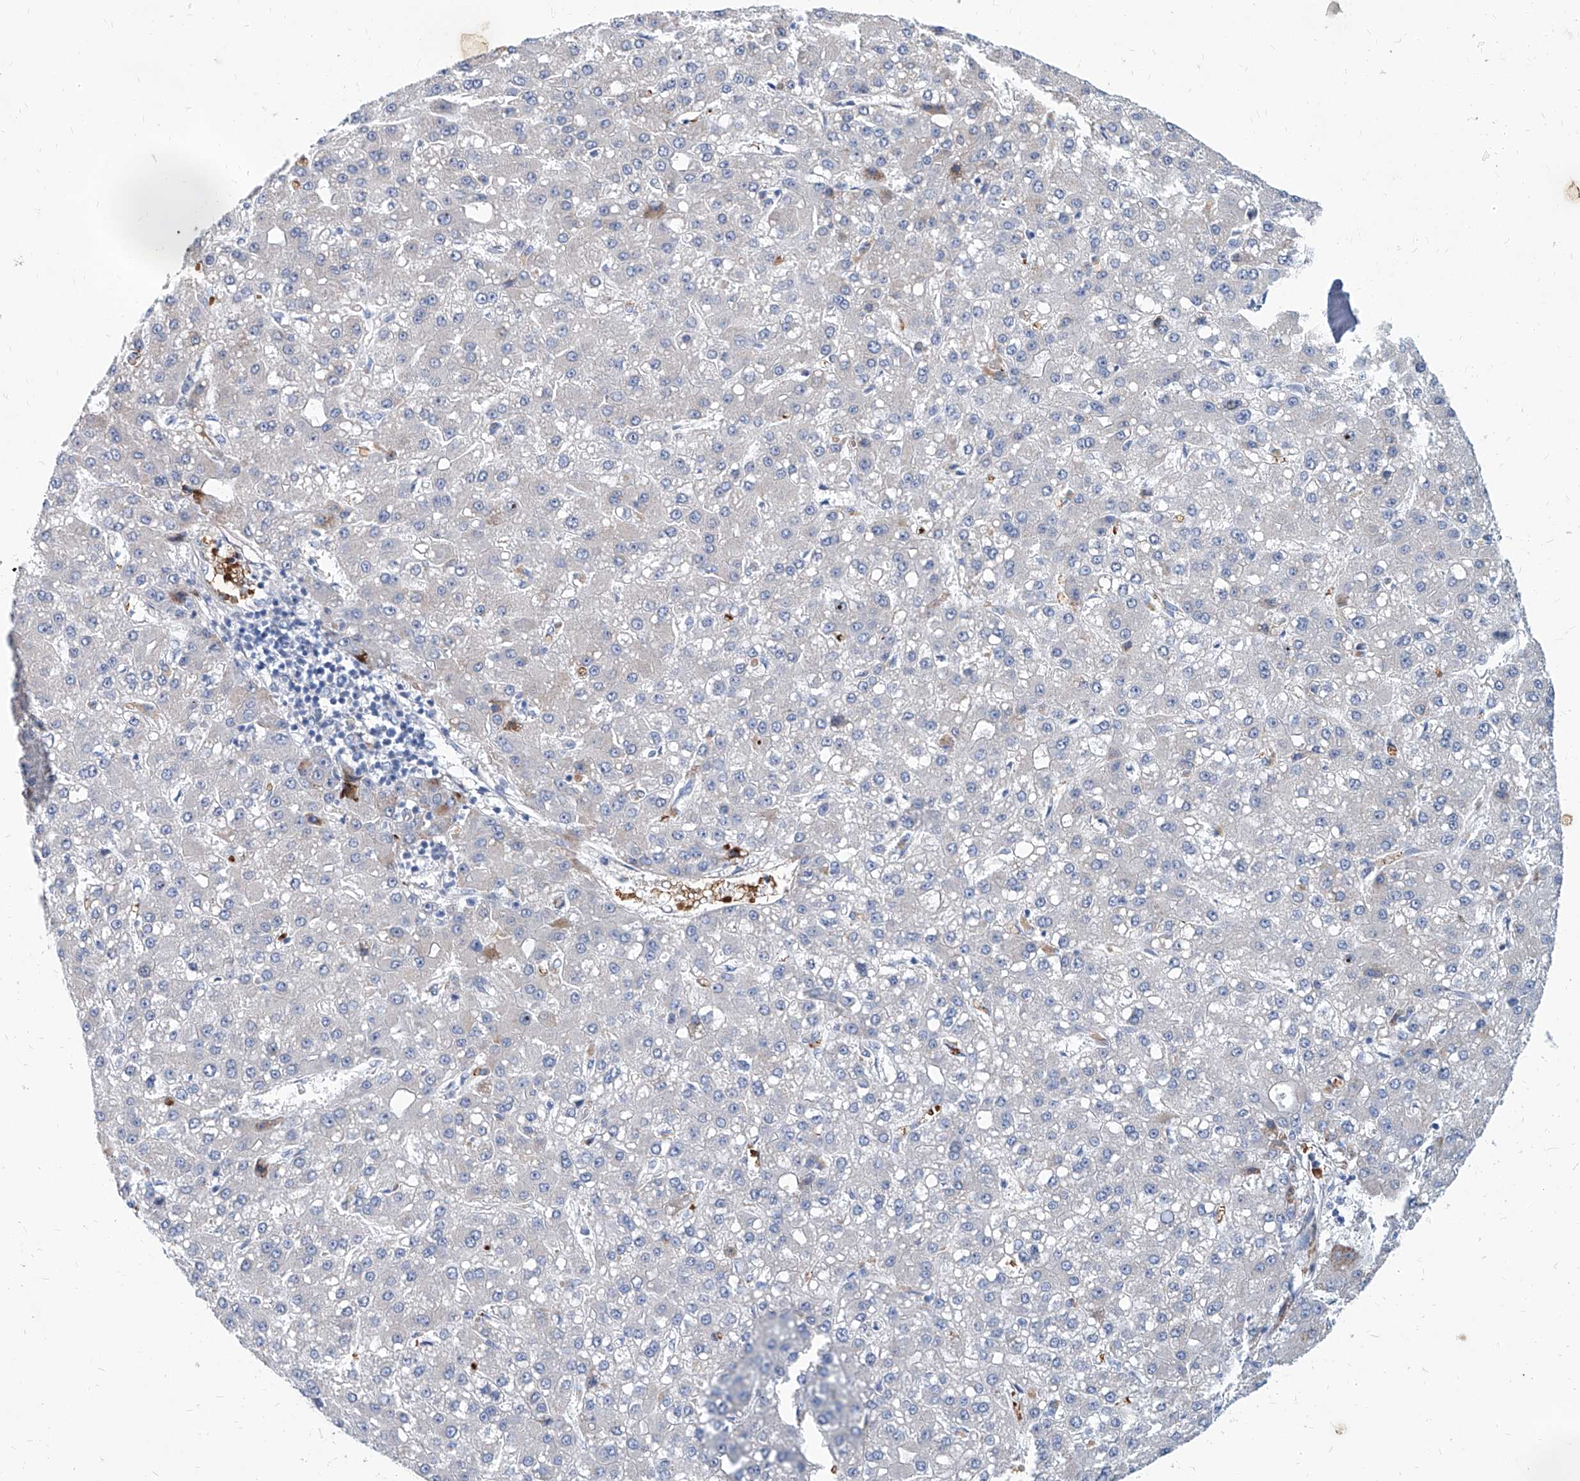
{"staining": {"intensity": "negative", "quantity": "none", "location": "none"}, "tissue": "liver cancer", "cell_type": "Tumor cells", "image_type": "cancer", "snomed": [{"axis": "morphology", "description": "Carcinoma, Hepatocellular, NOS"}, {"axis": "topography", "description": "Liver"}], "caption": "An immunohistochemistry image of liver cancer is shown. There is no staining in tumor cells of liver cancer. (Immunohistochemistry (ihc), brightfield microscopy, high magnification).", "gene": "FPR2", "patient": {"sex": "male", "age": 67}}